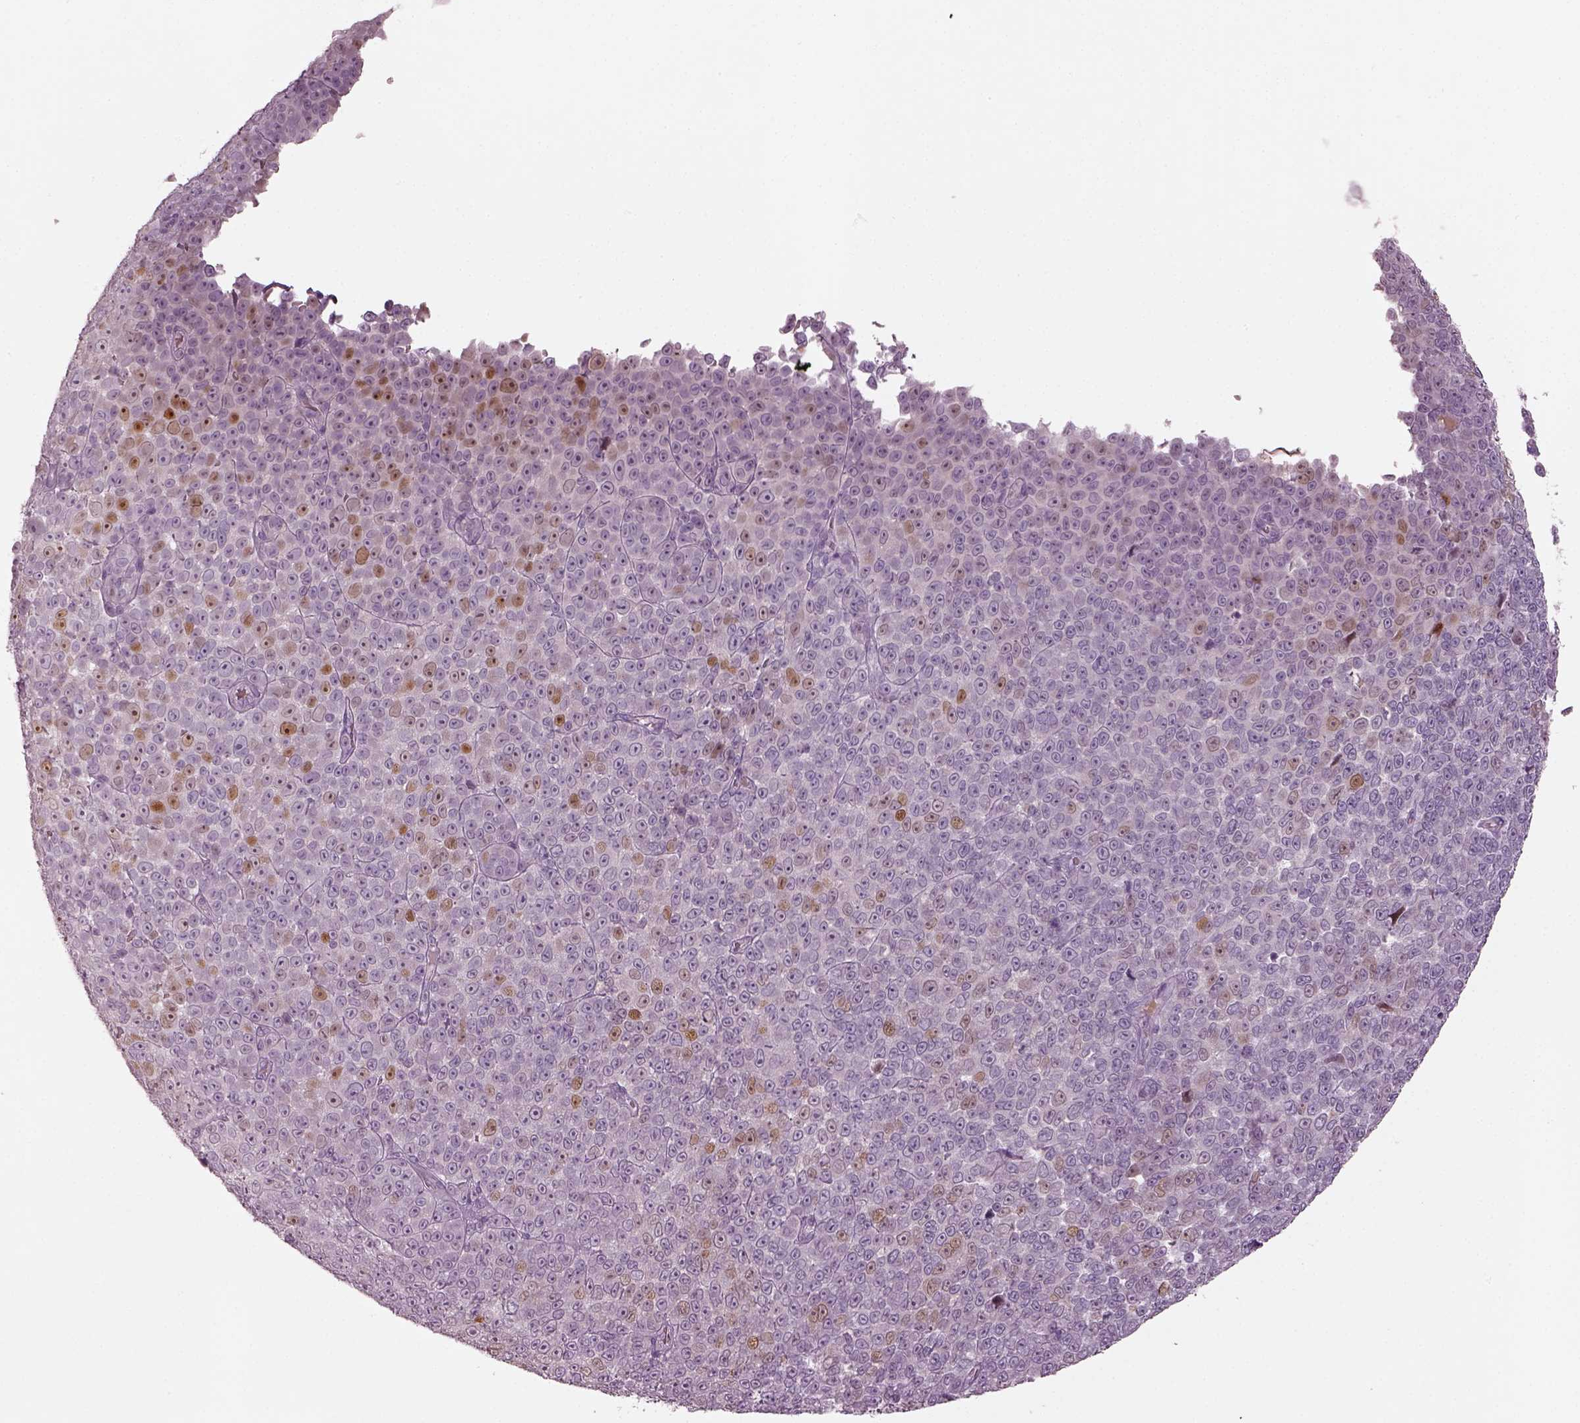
{"staining": {"intensity": "moderate", "quantity": "<25%", "location": "nuclear"}, "tissue": "melanoma", "cell_type": "Tumor cells", "image_type": "cancer", "snomed": [{"axis": "morphology", "description": "Malignant melanoma, NOS"}, {"axis": "topography", "description": "Skin"}], "caption": "This histopathology image shows immunohistochemistry staining of human malignant melanoma, with low moderate nuclear expression in approximately <25% of tumor cells.", "gene": "SPATA6L", "patient": {"sex": "female", "age": 95}}